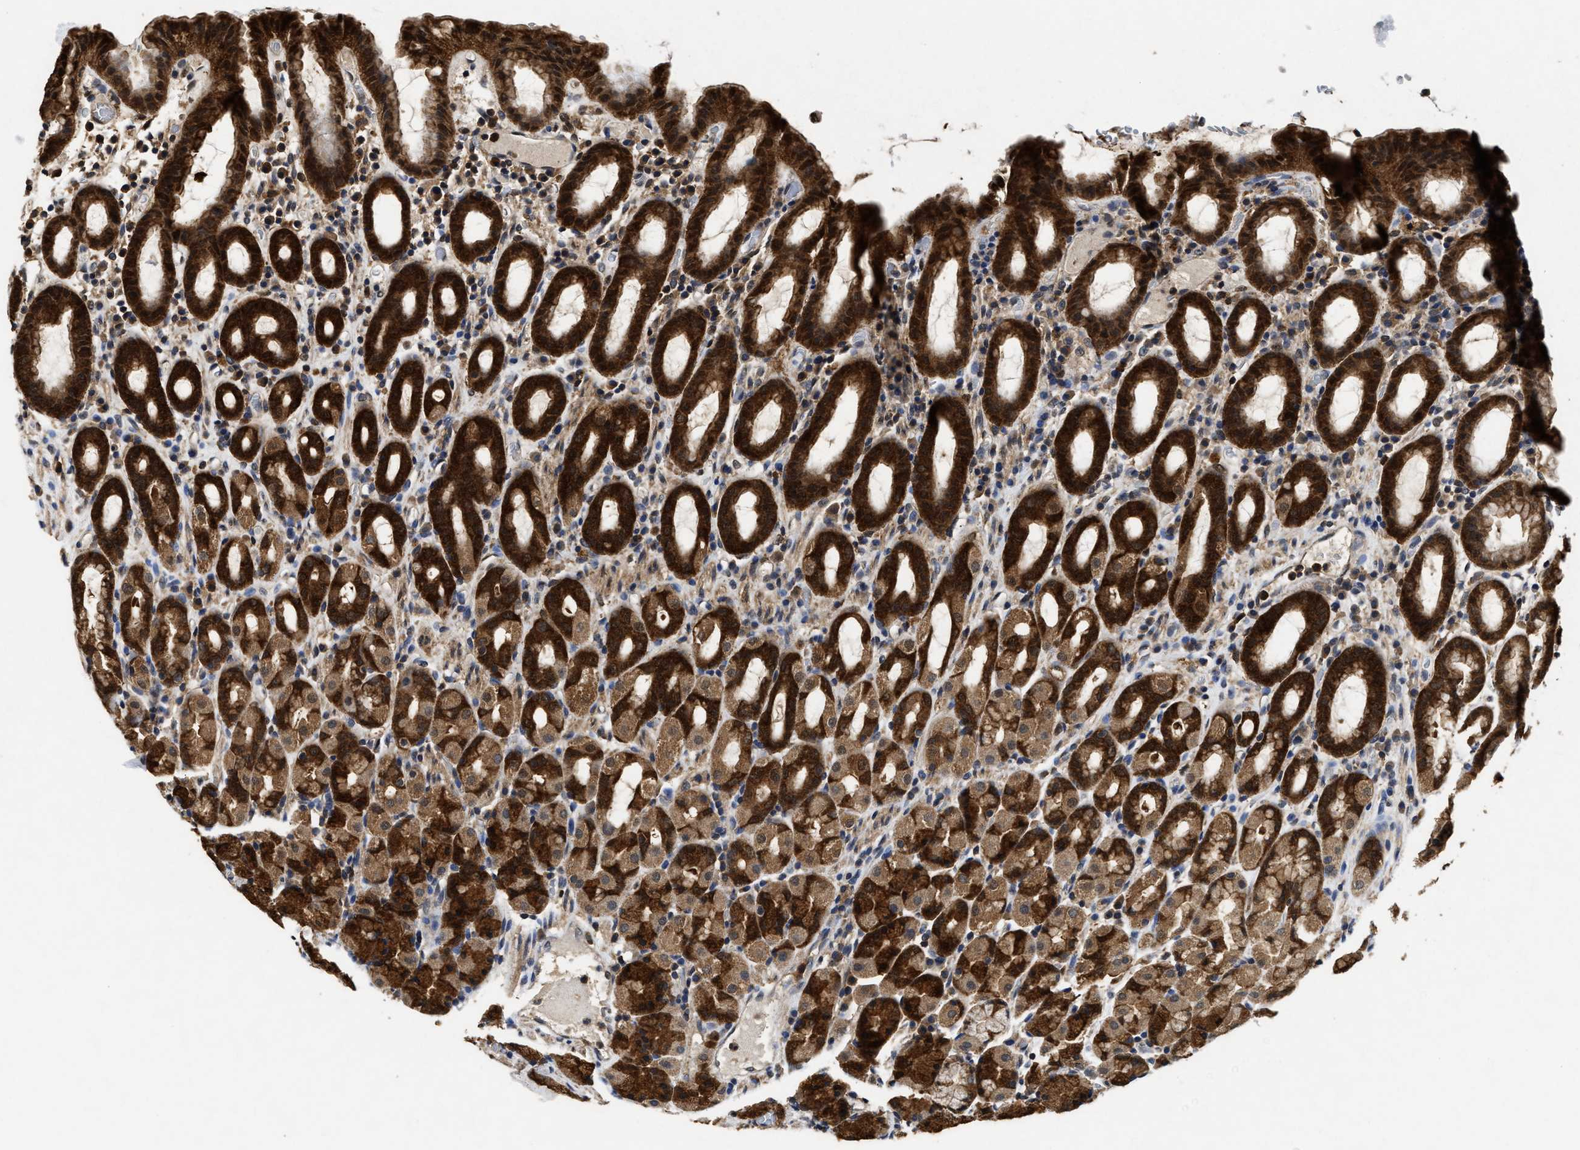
{"staining": {"intensity": "strong", "quantity": ">75%", "location": "cytoplasmic/membranous,nuclear"}, "tissue": "stomach", "cell_type": "Glandular cells", "image_type": "normal", "snomed": [{"axis": "morphology", "description": "Normal tissue, NOS"}, {"axis": "topography", "description": "Stomach, upper"}], "caption": "Glandular cells display high levels of strong cytoplasmic/membranous,nuclear staining in about >75% of cells in unremarkable human stomach.", "gene": "ACAT2", "patient": {"sex": "male", "age": 68}}